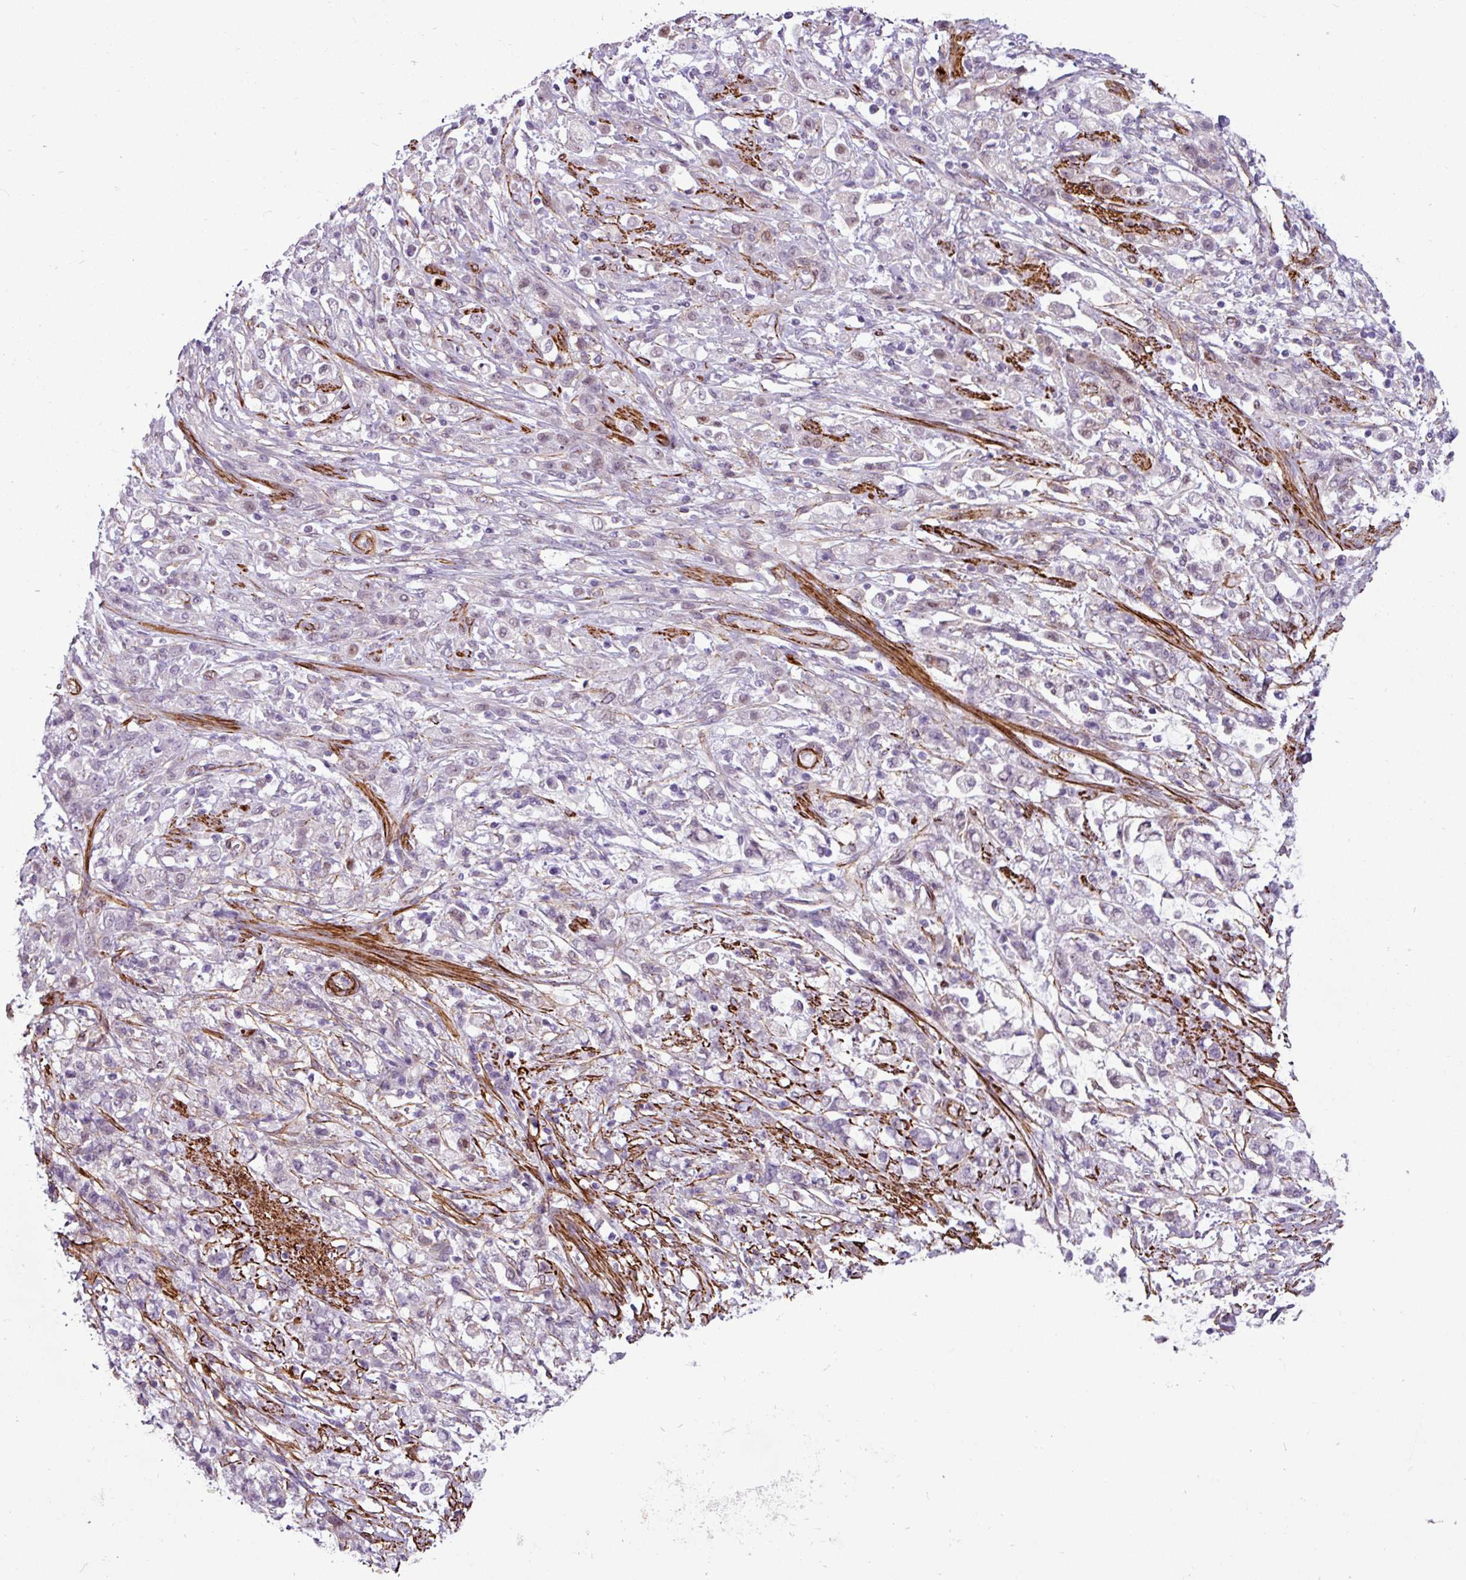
{"staining": {"intensity": "moderate", "quantity": "25%-75%", "location": "nuclear"}, "tissue": "stomach cancer", "cell_type": "Tumor cells", "image_type": "cancer", "snomed": [{"axis": "morphology", "description": "Adenocarcinoma, NOS"}, {"axis": "topography", "description": "Stomach"}], "caption": "Adenocarcinoma (stomach) tissue demonstrates moderate nuclear expression in about 25%-75% of tumor cells", "gene": "ATP10A", "patient": {"sex": "female", "age": 60}}